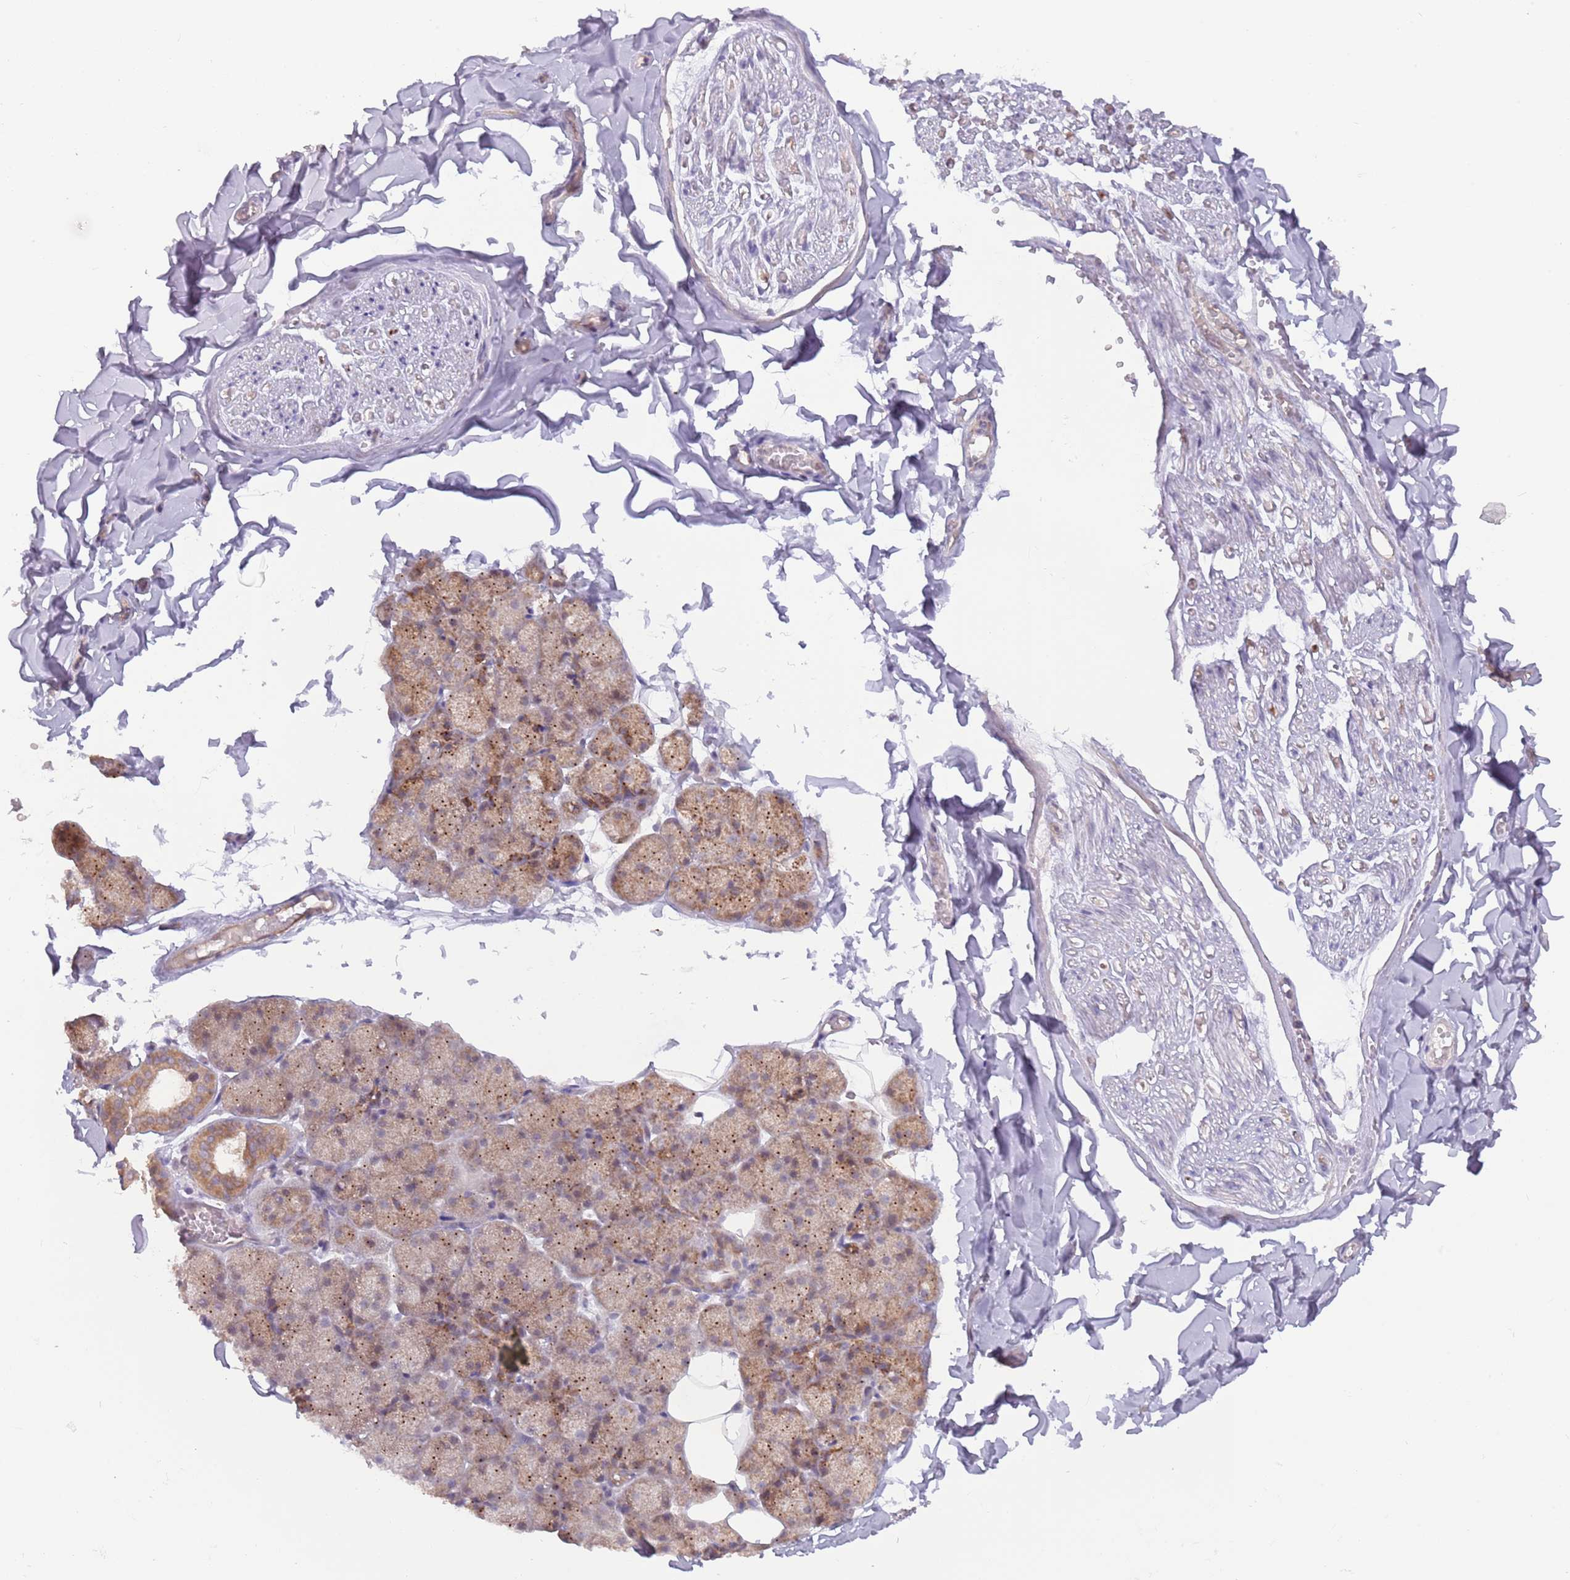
{"staining": {"intensity": "negative", "quantity": "none", "location": "none"}, "tissue": "adipose tissue", "cell_type": "Adipocytes", "image_type": "normal", "snomed": [{"axis": "morphology", "description": "Normal tissue, NOS"}, {"axis": "topography", "description": "Salivary gland"}, {"axis": "topography", "description": "Peripheral nerve tissue"}], "caption": "Immunohistochemistry (IHC) image of benign adipose tissue: adipose tissue stained with DAB (3,3'-diaminobenzidine) displays no significant protein staining in adipocytes.", "gene": "LDHD", "patient": {"sex": "male", "age": 38}}